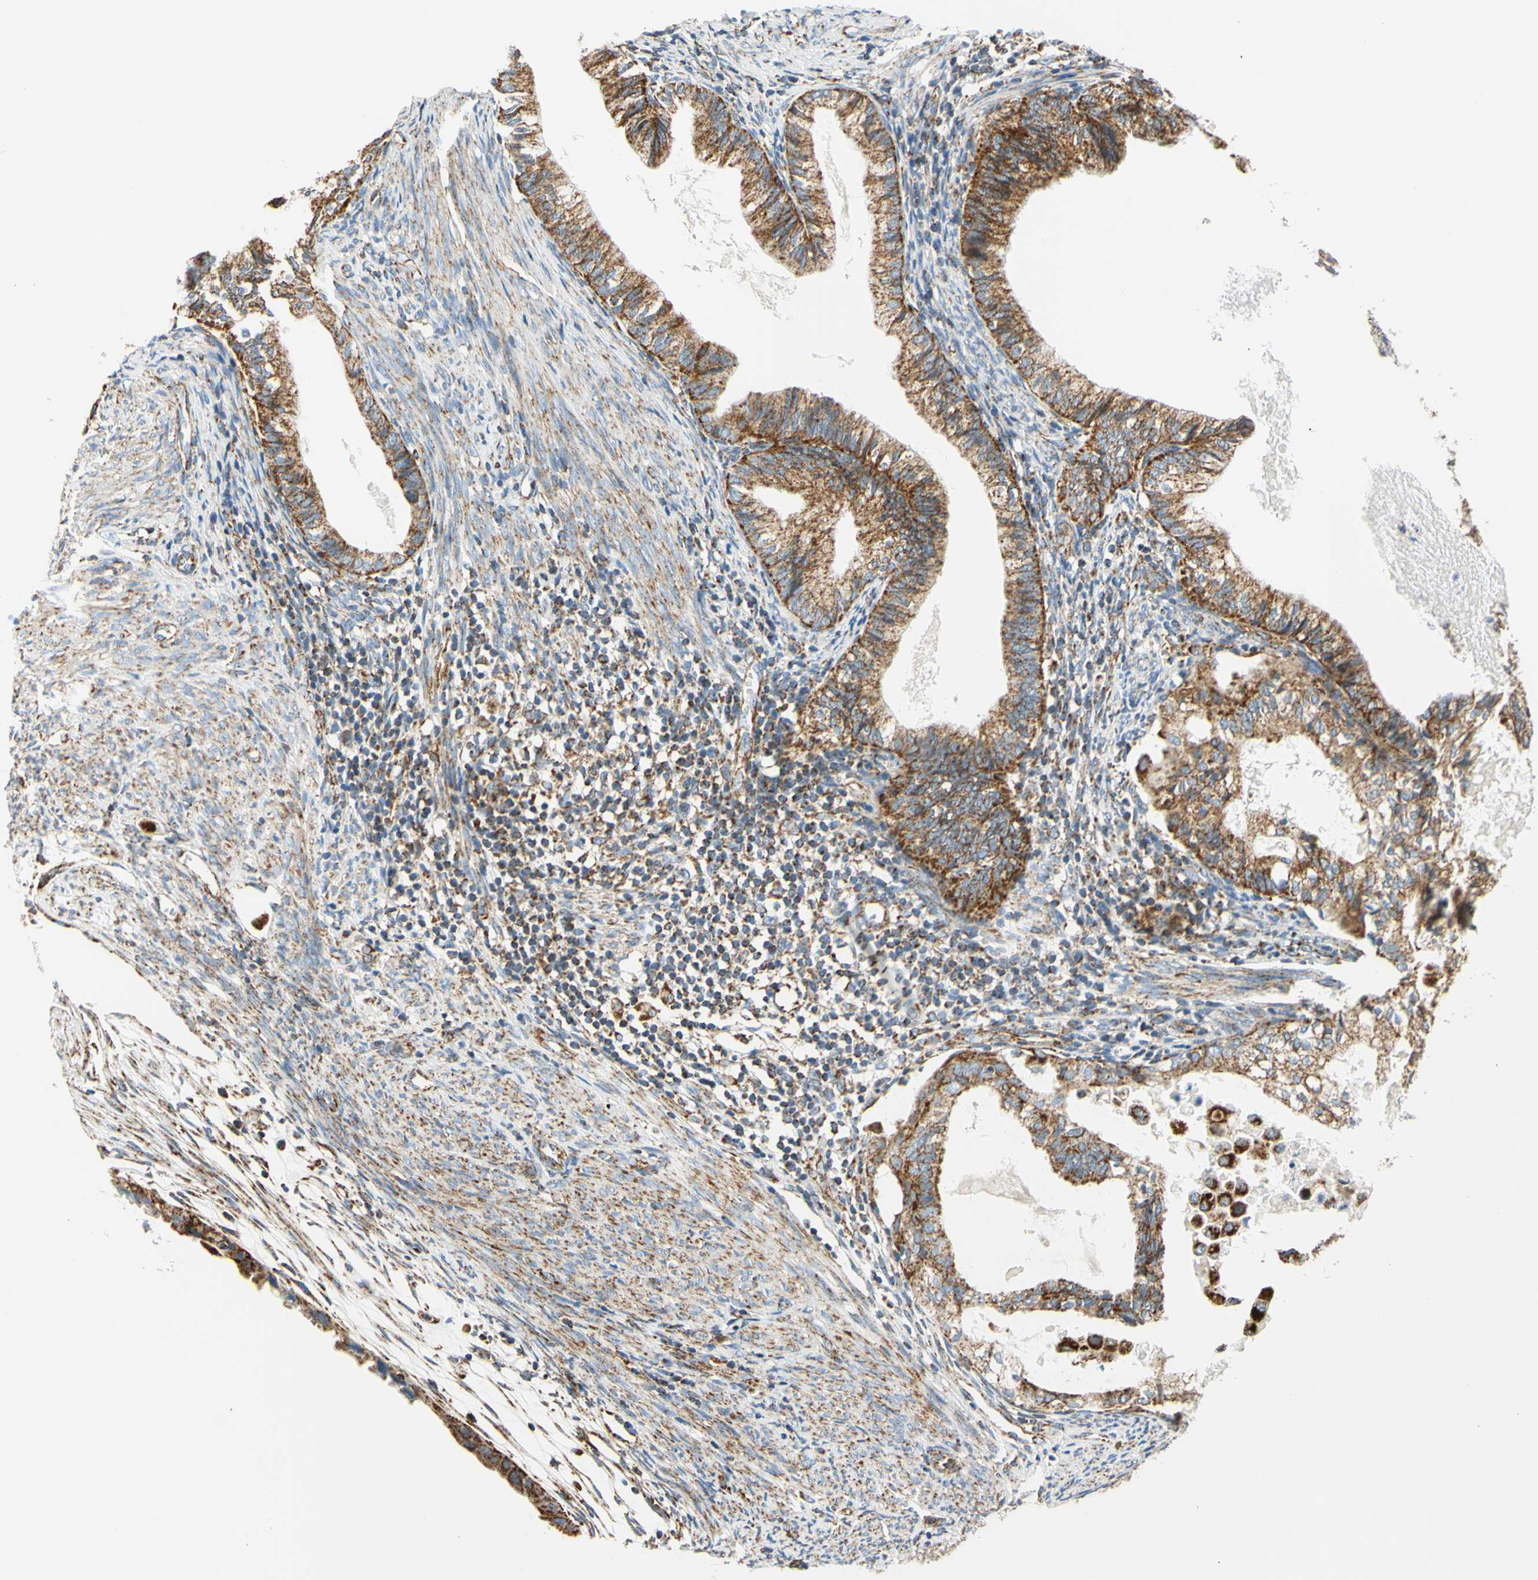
{"staining": {"intensity": "strong", "quantity": ">75%", "location": "cytoplasmic/membranous"}, "tissue": "cervical cancer", "cell_type": "Tumor cells", "image_type": "cancer", "snomed": [{"axis": "morphology", "description": "Normal tissue, NOS"}, {"axis": "morphology", "description": "Adenocarcinoma, NOS"}, {"axis": "topography", "description": "Cervix"}, {"axis": "topography", "description": "Endometrium"}], "caption": "A micrograph showing strong cytoplasmic/membranous expression in about >75% of tumor cells in cervical adenocarcinoma, as visualized by brown immunohistochemical staining.", "gene": "MAVS", "patient": {"sex": "female", "age": 86}}